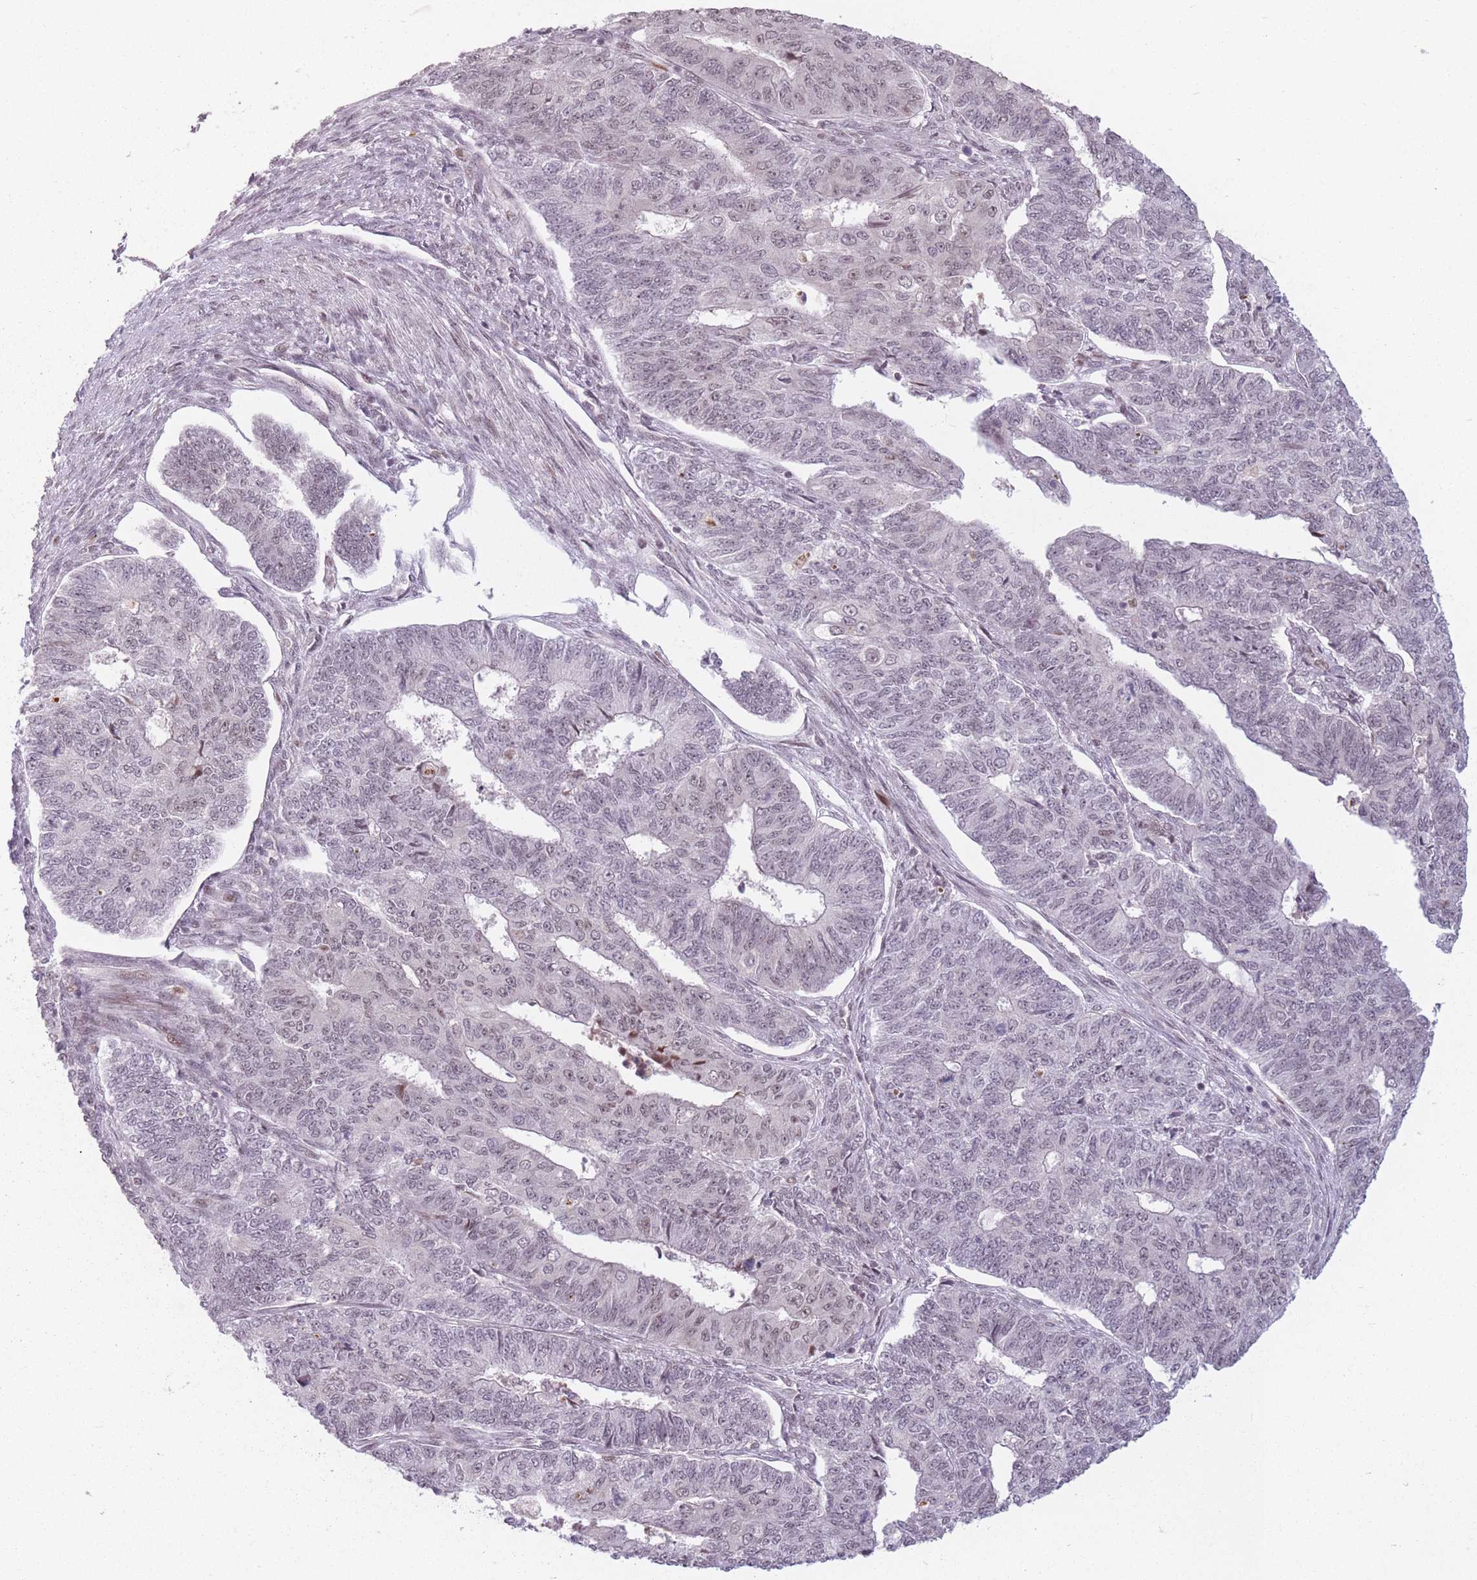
{"staining": {"intensity": "weak", "quantity": "<25%", "location": "nuclear"}, "tissue": "endometrial cancer", "cell_type": "Tumor cells", "image_type": "cancer", "snomed": [{"axis": "morphology", "description": "Adenocarcinoma, NOS"}, {"axis": "topography", "description": "Endometrium"}], "caption": "Immunohistochemistry of adenocarcinoma (endometrial) reveals no positivity in tumor cells.", "gene": "SUPT6H", "patient": {"sex": "female", "age": 32}}